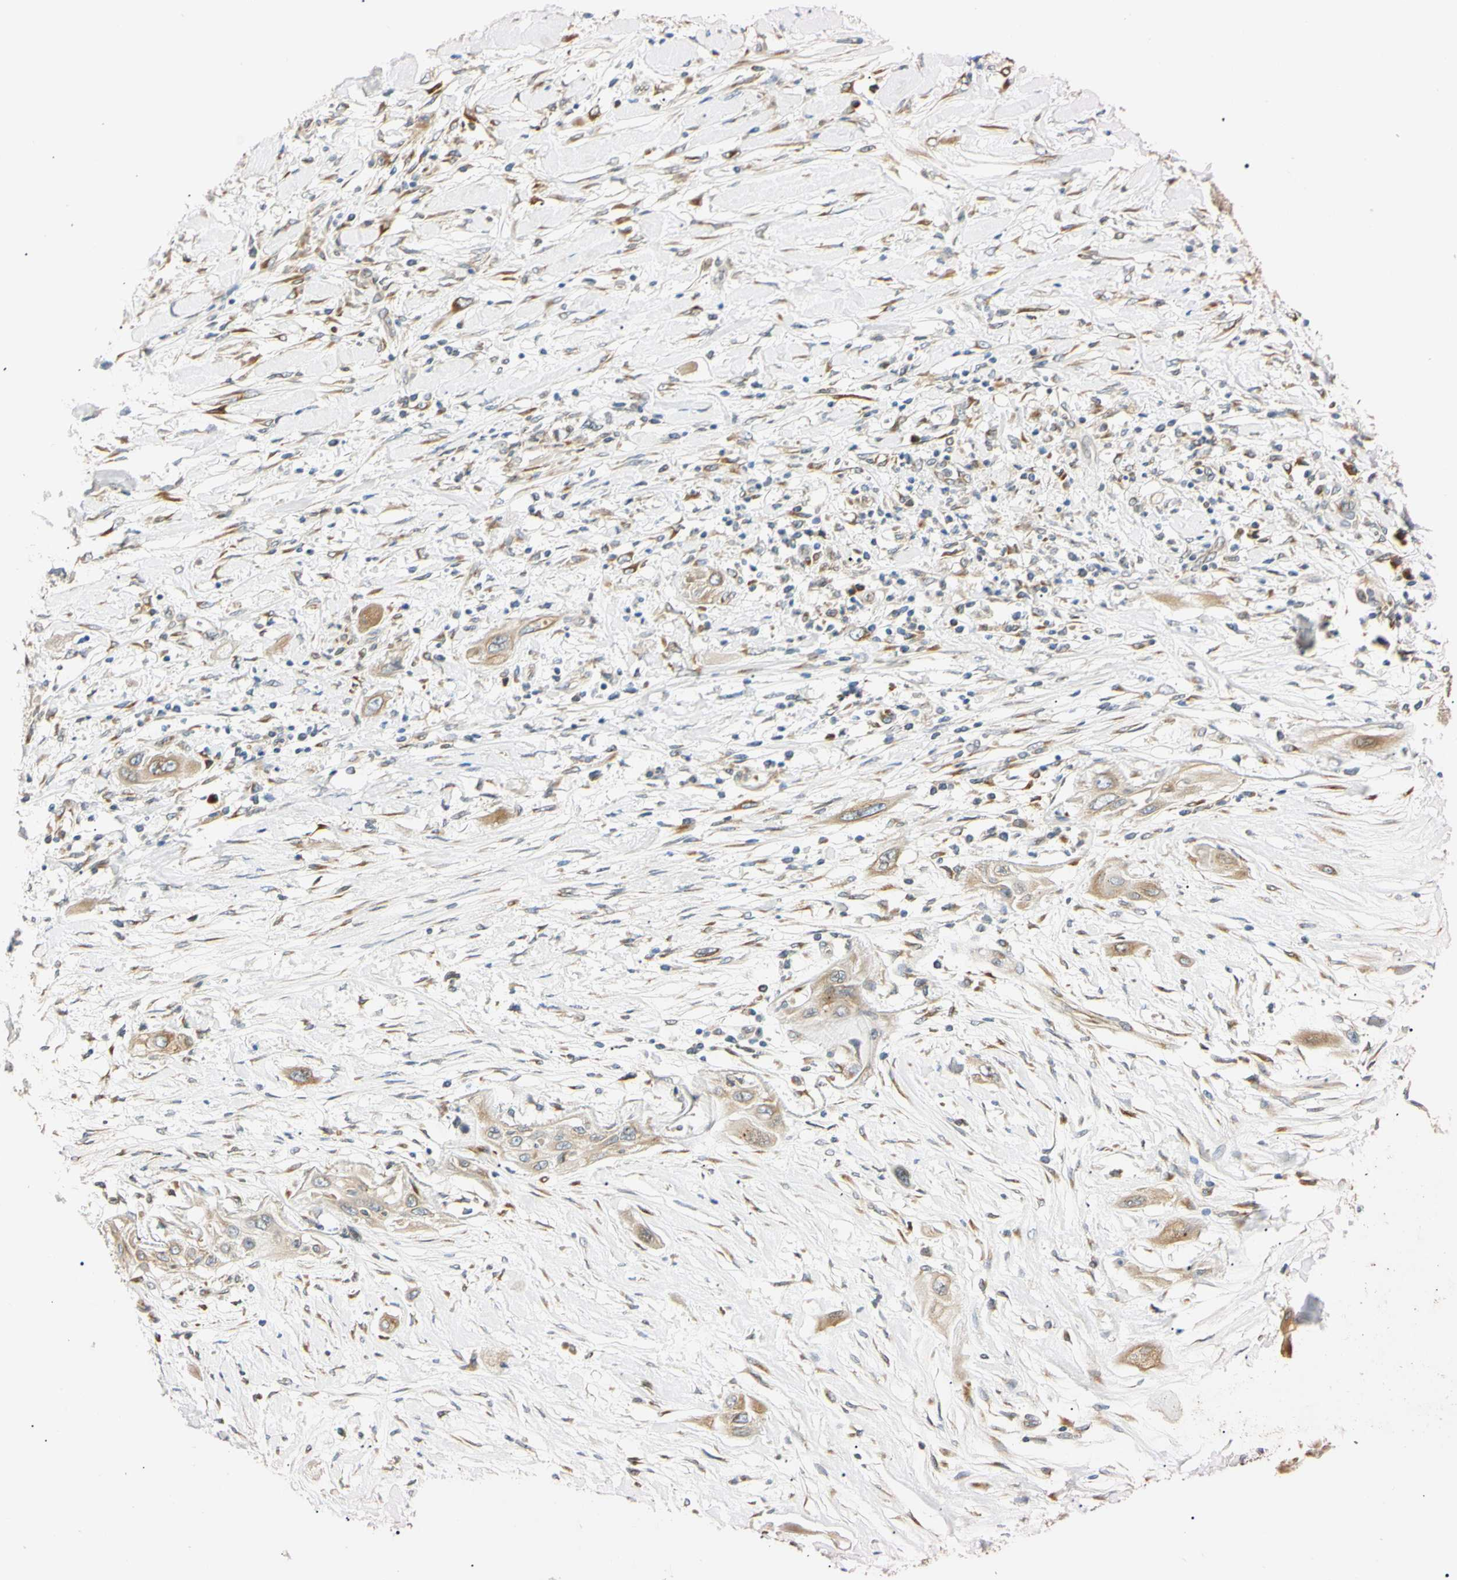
{"staining": {"intensity": "weak", "quantity": ">75%", "location": "cytoplasmic/membranous"}, "tissue": "lung cancer", "cell_type": "Tumor cells", "image_type": "cancer", "snomed": [{"axis": "morphology", "description": "Squamous cell carcinoma, NOS"}, {"axis": "topography", "description": "Lung"}], "caption": "Tumor cells demonstrate low levels of weak cytoplasmic/membranous expression in about >75% of cells in human lung cancer (squamous cell carcinoma).", "gene": "IER3IP1", "patient": {"sex": "female", "age": 47}}